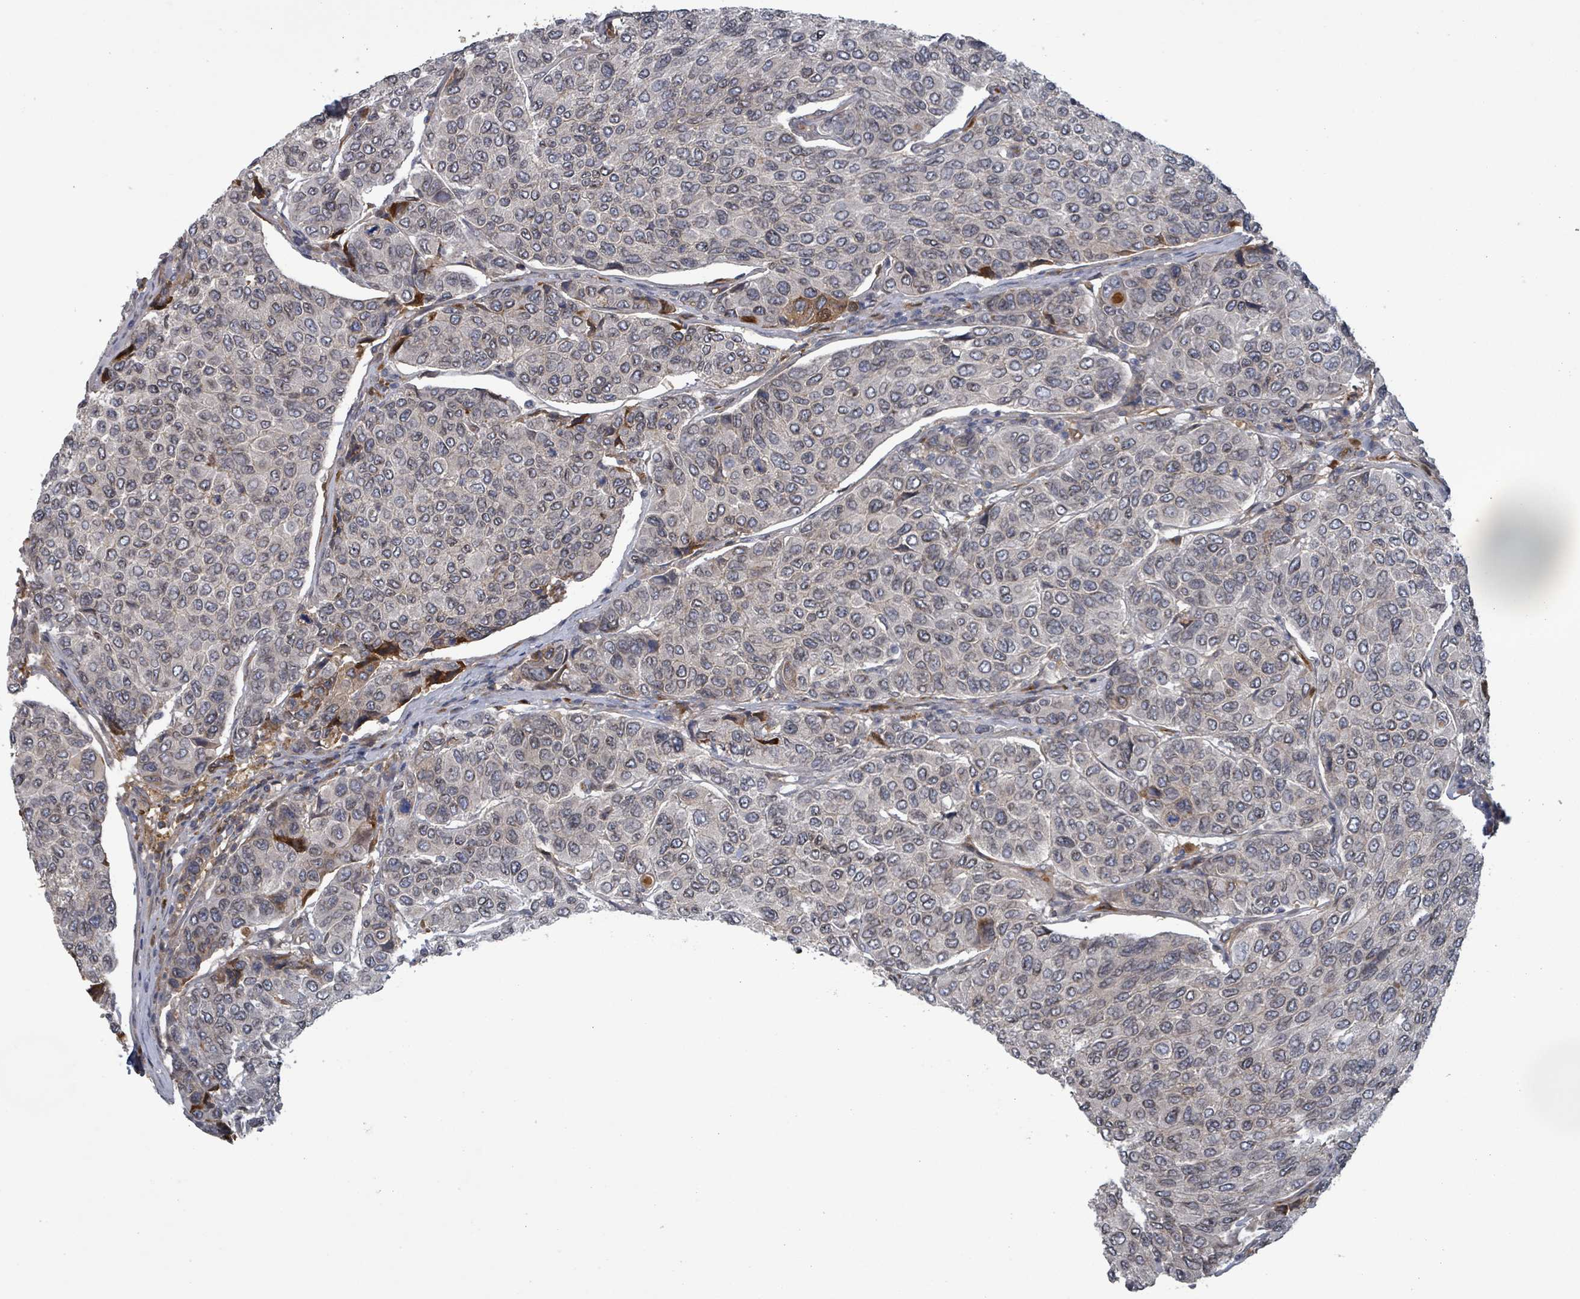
{"staining": {"intensity": "negative", "quantity": "none", "location": "none"}, "tissue": "breast cancer", "cell_type": "Tumor cells", "image_type": "cancer", "snomed": [{"axis": "morphology", "description": "Duct carcinoma"}, {"axis": "topography", "description": "Breast"}], "caption": "A photomicrograph of breast cancer stained for a protein demonstrates no brown staining in tumor cells. Brightfield microscopy of immunohistochemistry (IHC) stained with DAB (brown) and hematoxylin (blue), captured at high magnification.", "gene": "GRM8", "patient": {"sex": "female", "age": 55}}